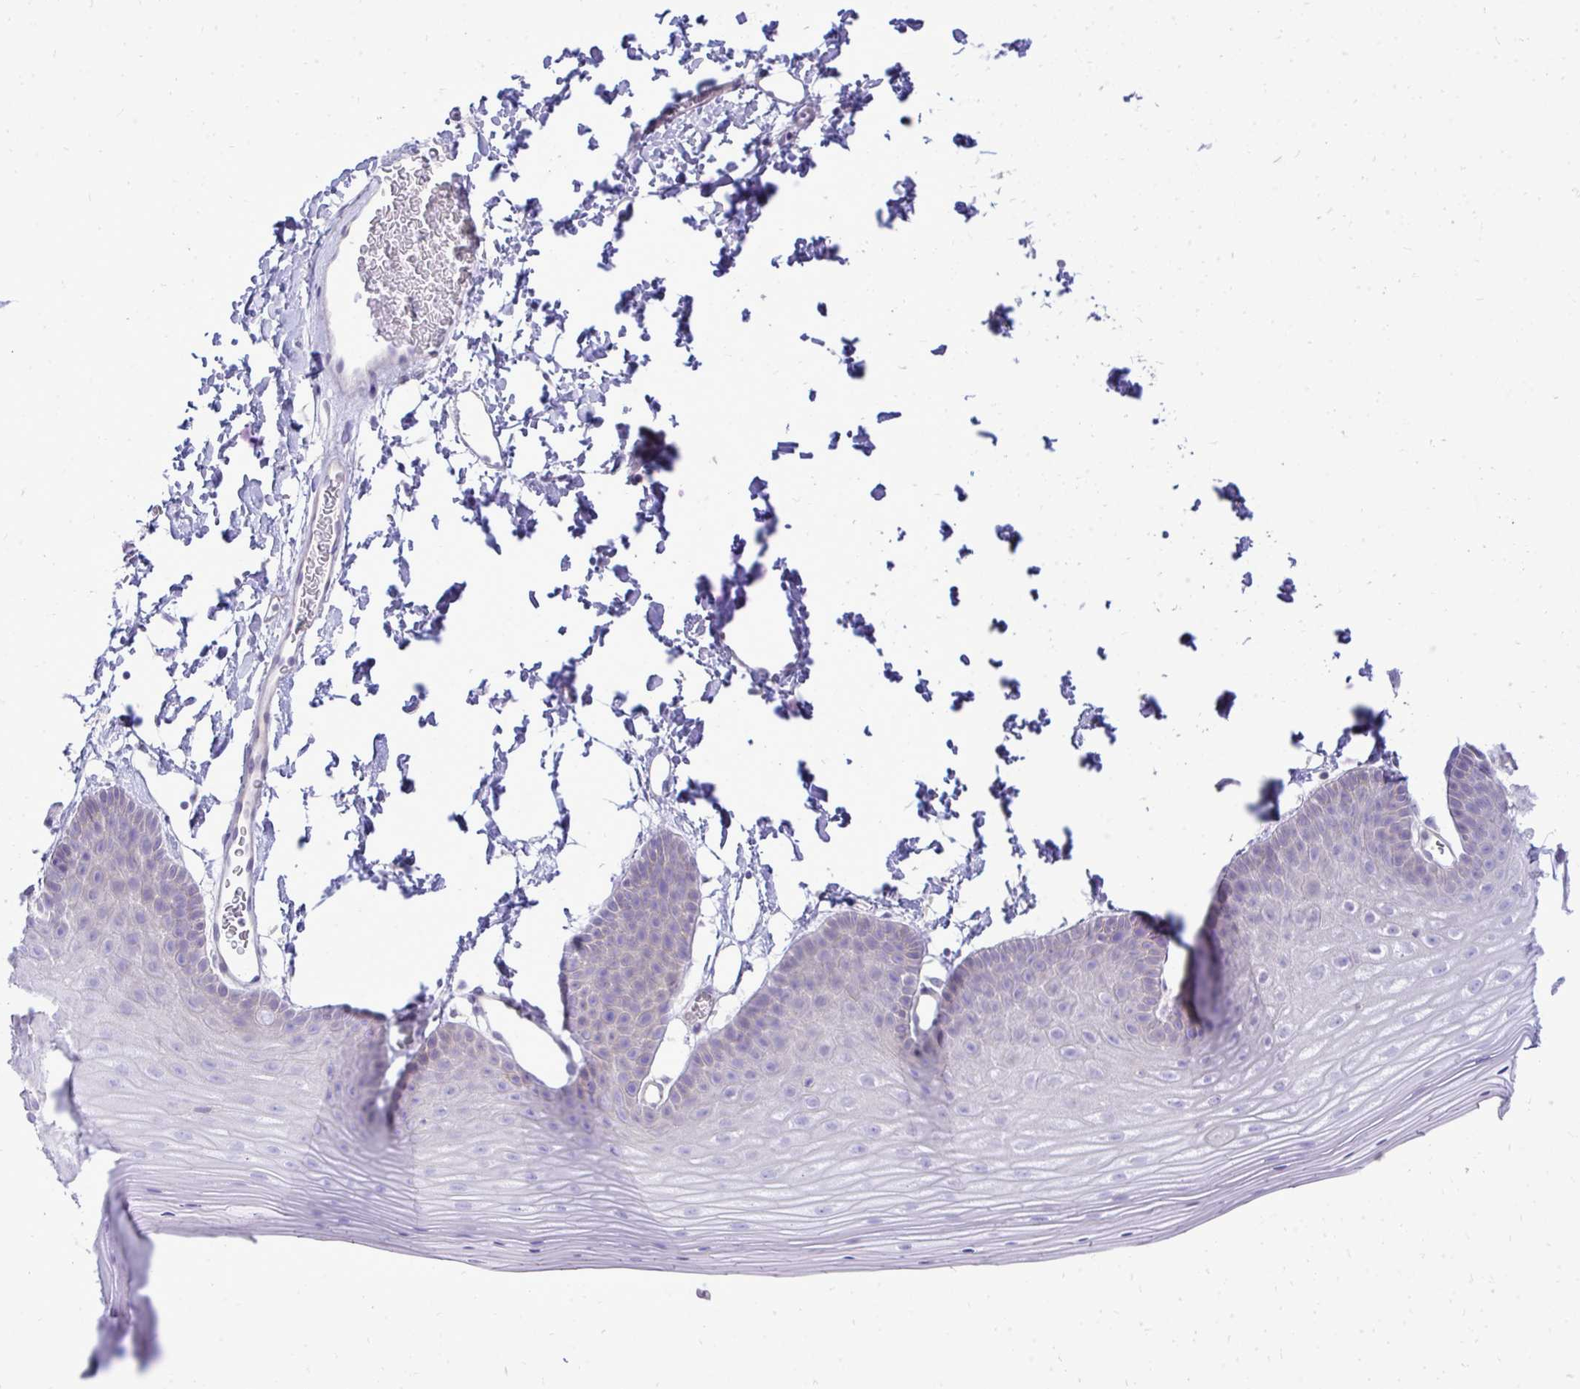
{"staining": {"intensity": "weak", "quantity": "<25%", "location": "cytoplasmic/membranous"}, "tissue": "skin", "cell_type": "Epidermal cells", "image_type": "normal", "snomed": [{"axis": "morphology", "description": "Normal tissue, NOS"}, {"axis": "topography", "description": "Anal"}], "caption": "Immunohistochemistry image of normal skin: skin stained with DAB exhibits no significant protein positivity in epidermal cells.", "gene": "TP53I11", "patient": {"sex": "male", "age": 53}}